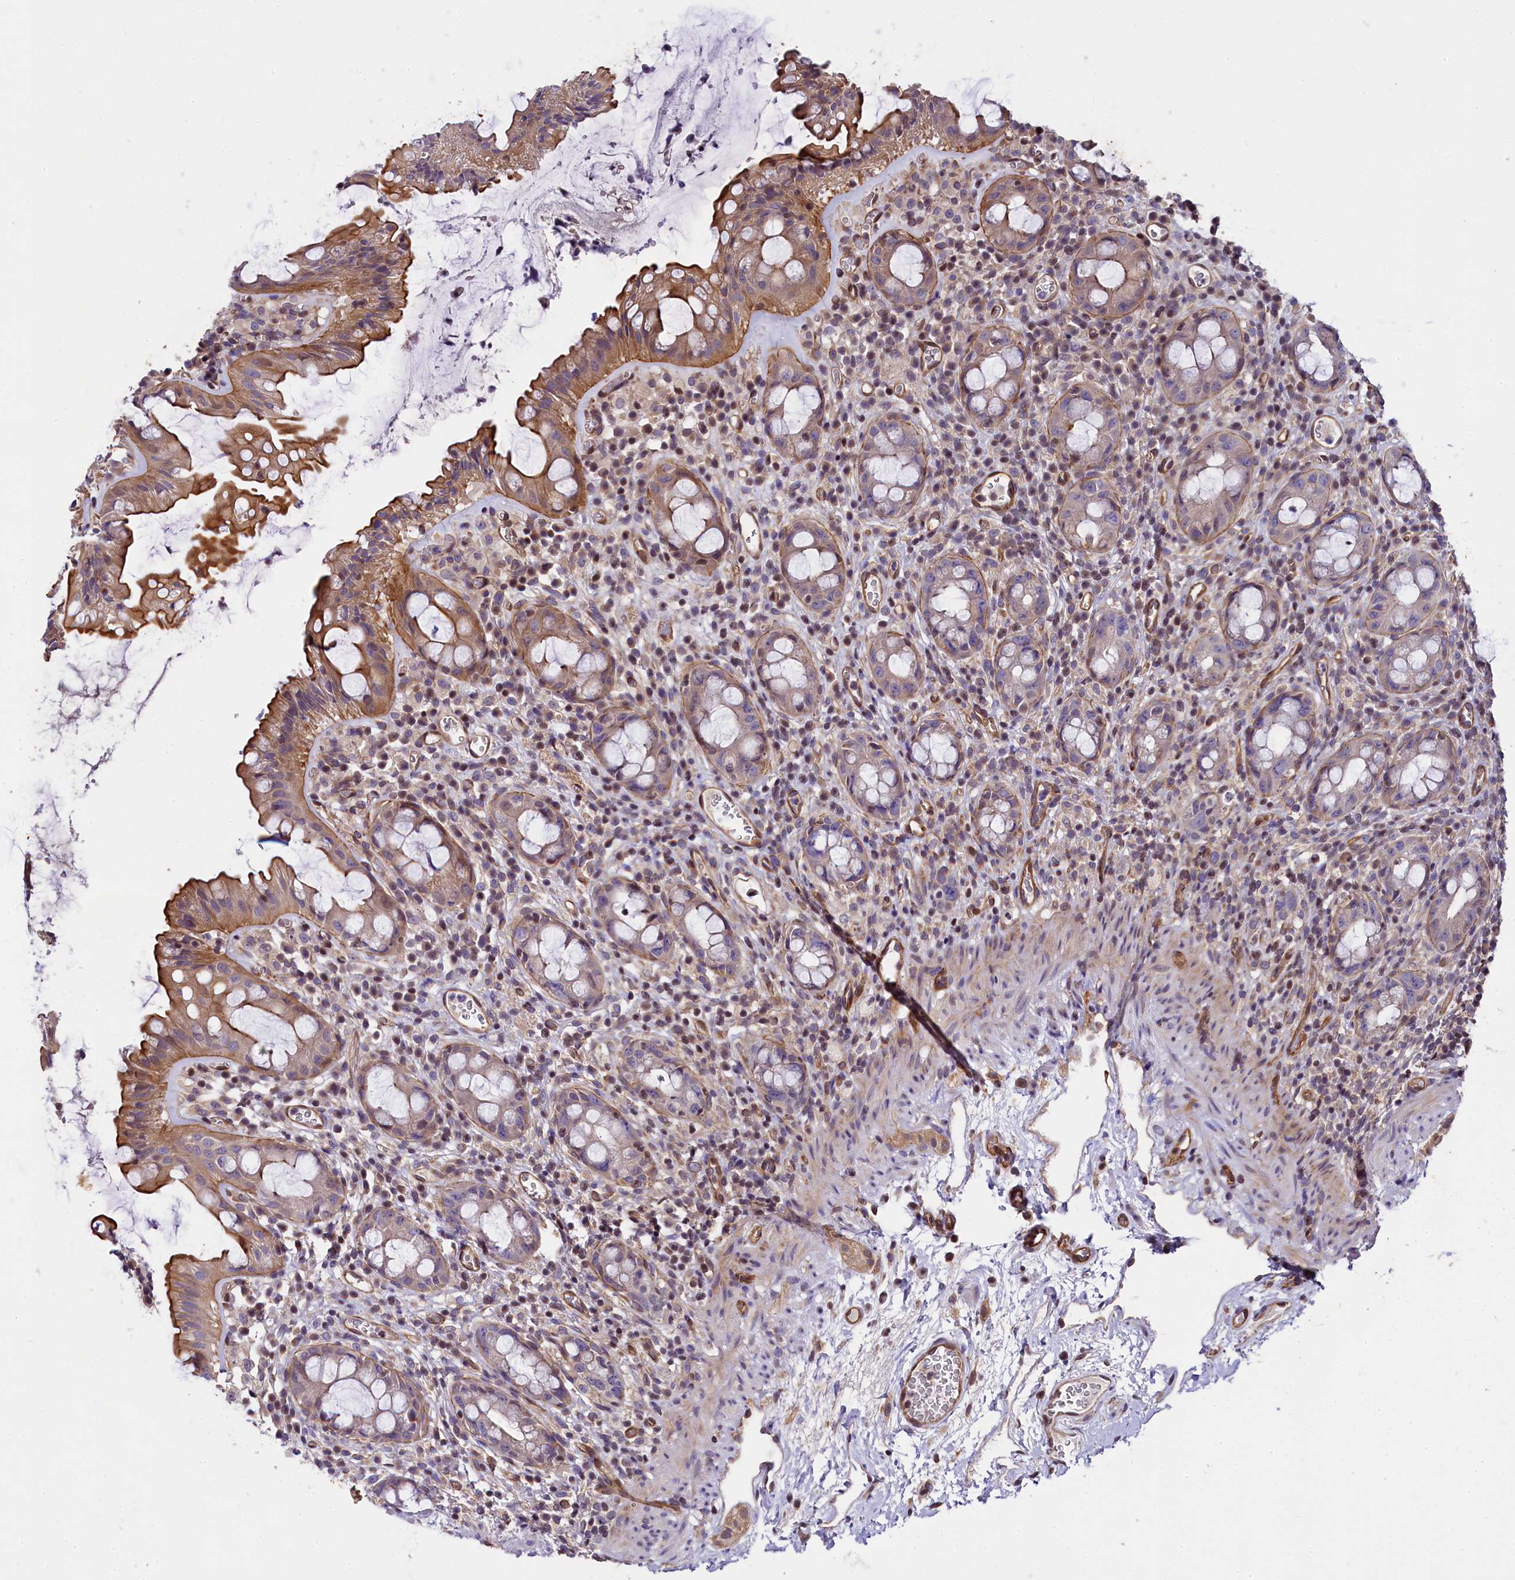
{"staining": {"intensity": "moderate", "quantity": "25%-75%", "location": "cytoplasmic/membranous"}, "tissue": "rectum", "cell_type": "Glandular cells", "image_type": "normal", "snomed": [{"axis": "morphology", "description": "Normal tissue, NOS"}, {"axis": "topography", "description": "Rectum"}], "caption": "Unremarkable rectum displays moderate cytoplasmic/membranous staining in approximately 25%-75% of glandular cells.", "gene": "SP4", "patient": {"sex": "female", "age": 57}}